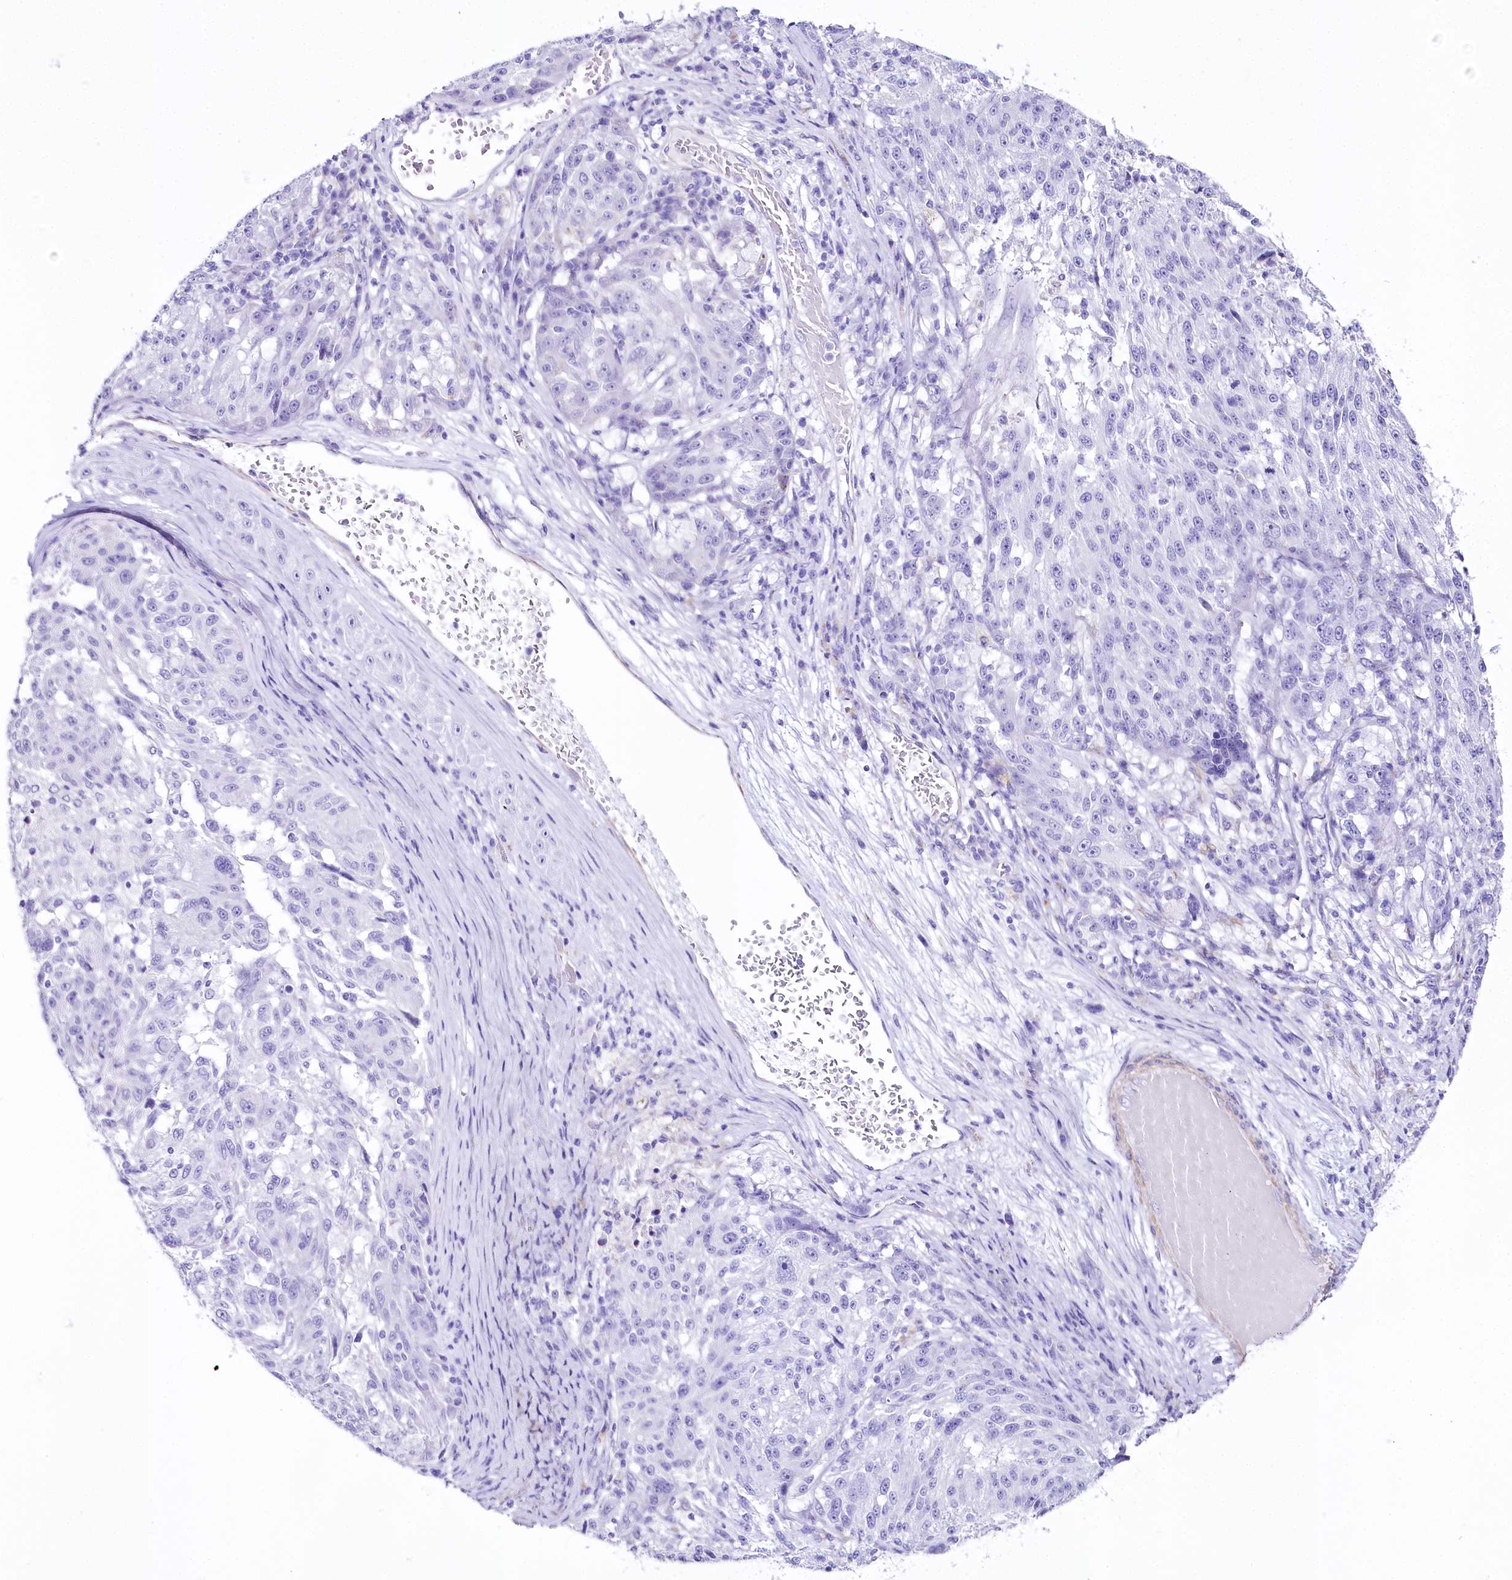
{"staining": {"intensity": "negative", "quantity": "none", "location": "none"}, "tissue": "melanoma", "cell_type": "Tumor cells", "image_type": "cancer", "snomed": [{"axis": "morphology", "description": "Malignant melanoma, NOS"}, {"axis": "topography", "description": "Skin"}], "caption": "Histopathology image shows no significant protein positivity in tumor cells of melanoma.", "gene": "CSN3", "patient": {"sex": "male", "age": 53}}